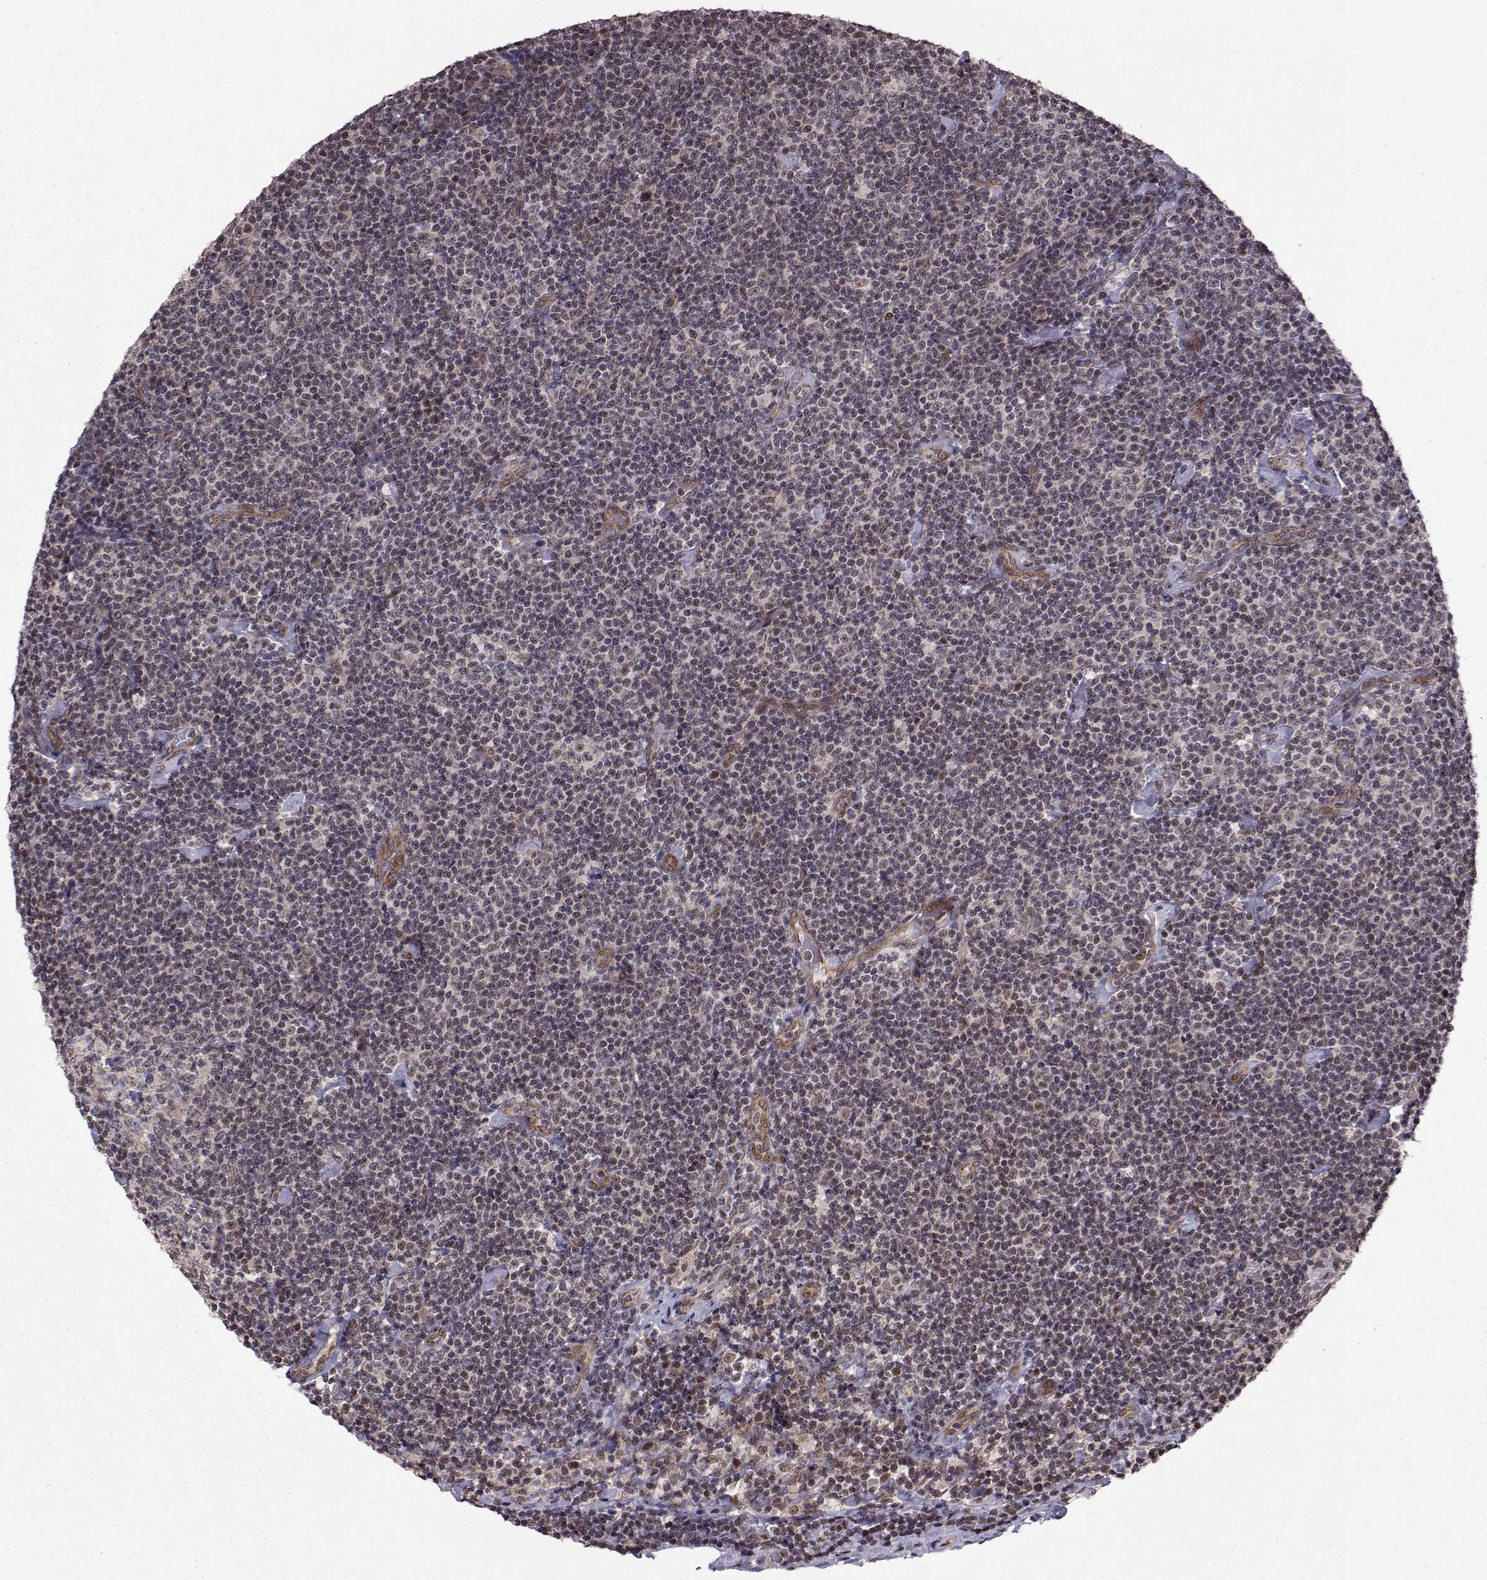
{"staining": {"intensity": "negative", "quantity": "none", "location": "none"}, "tissue": "lymphoma", "cell_type": "Tumor cells", "image_type": "cancer", "snomed": [{"axis": "morphology", "description": "Malignant lymphoma, non-Hodgkin's type, Low grade"}, {"axis": "topography", "description": "Lymph node"}], "caption": "A photomicrograph of low-grade malignant lymphoma, non-Hodgkin's type stained for a protein demonstrates no brown staining in tumor cells. (DAB (3,3'-diaminobenzidine) IHC with hematoxylin counter stain).", "gene": "PKN2", "patient": {"sex": "male", "age": 81}}